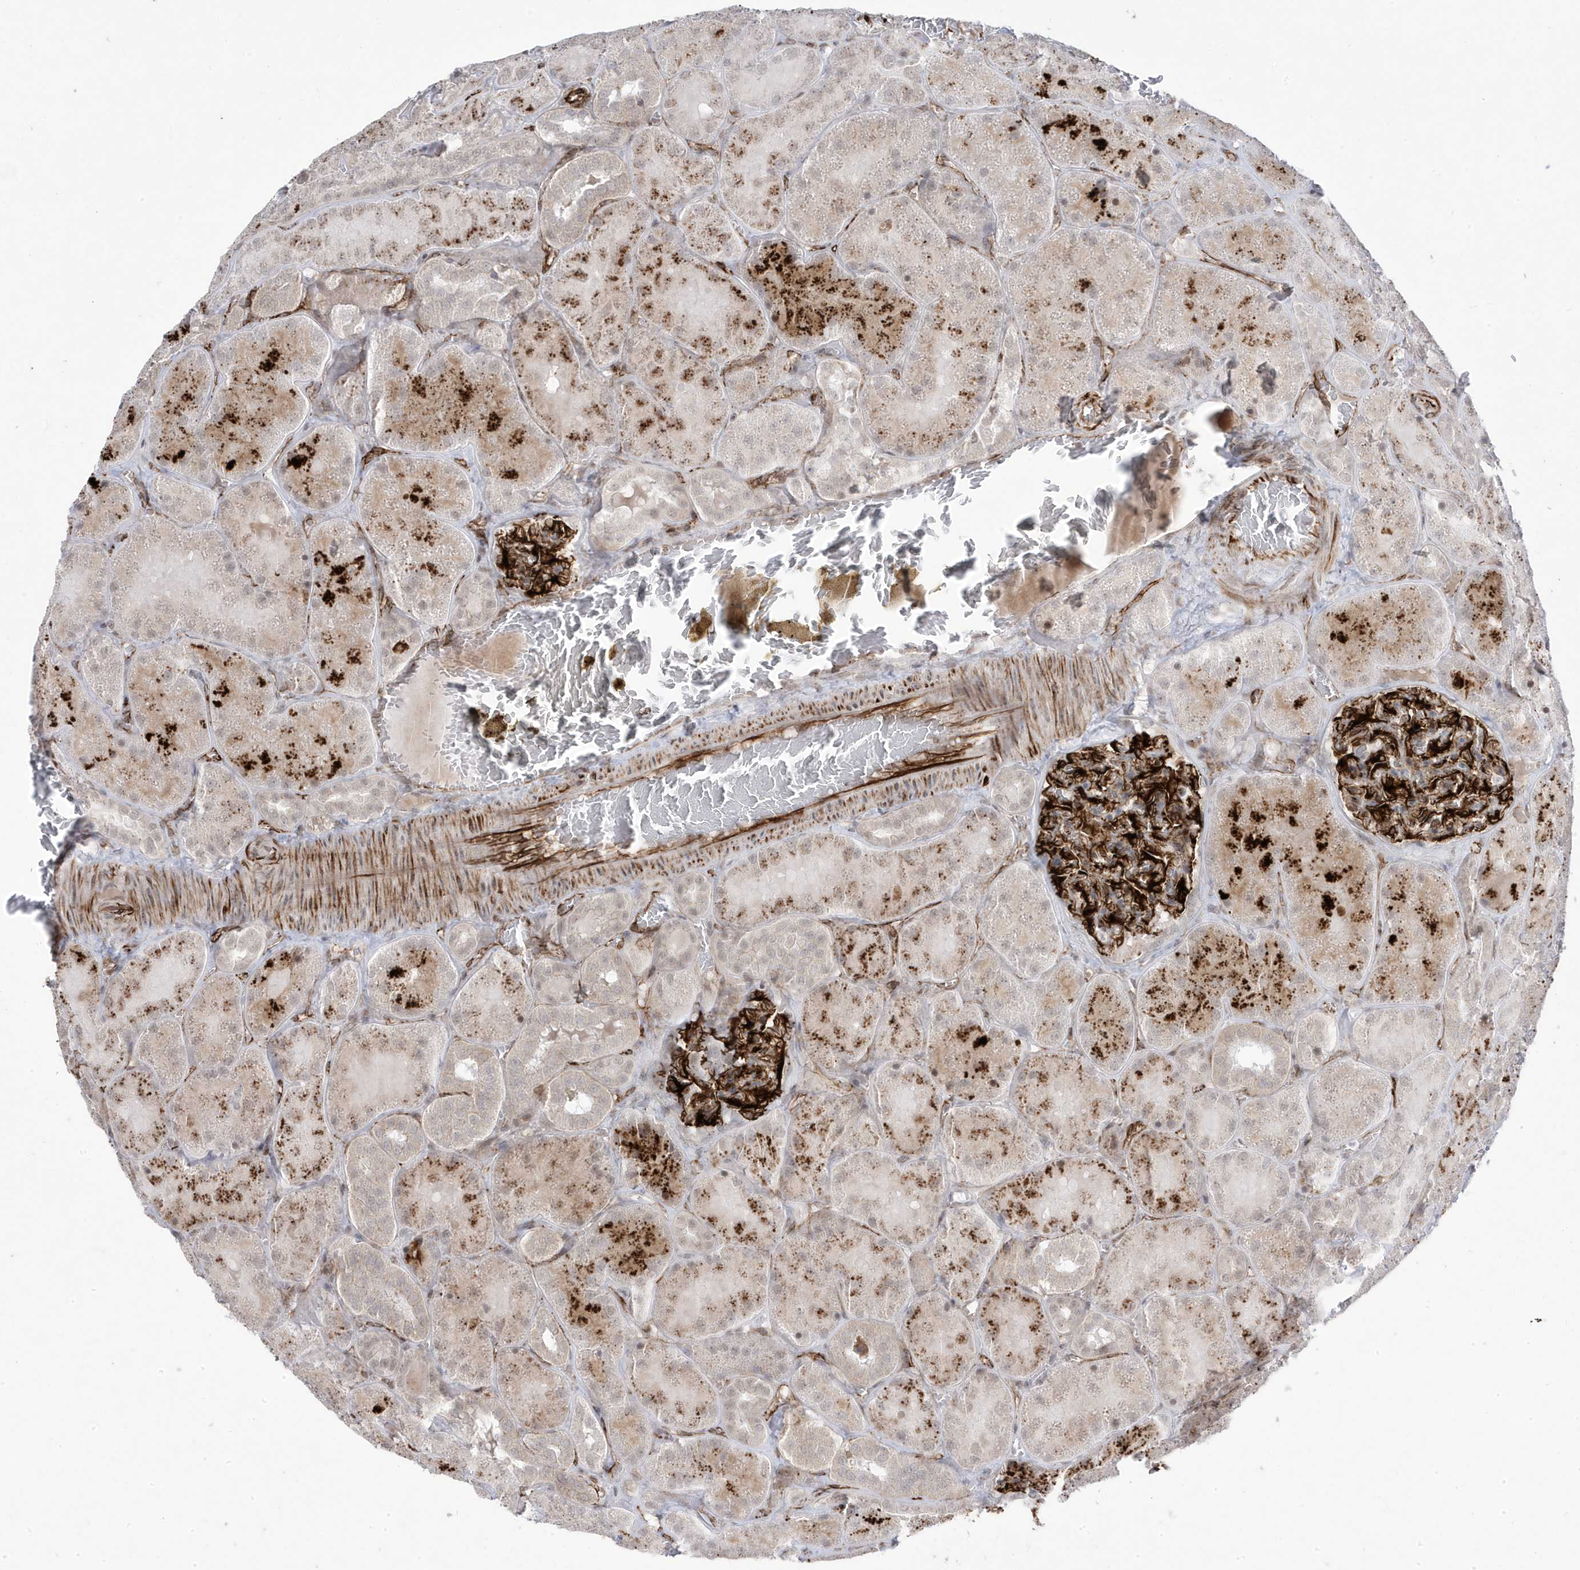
{"staining": {"intensity": "strong", "quantity": "25%-75%", "location": "cytoplasmic/membranous"}, "tissue": "kidney", "cell_type": "Cells in glomeruli", "image_type": "normal", "snomed": [{"axis": "morphology", "description": "Normal tissue, NOS"}, {"axis": "topography", "description": "Kidney"}], "caption": "Immunohistochemistry of normal kidney demonstrates high levels of strong cytoplasmic/membranous staining in about 25%-75% of cells in glomeruli. (DAB (3,3'-diaminobenzidine) = brown stain, brightfield microscopy at high magnification).", "gene": "ADAMTSL3", "patient": {"sex": "male", "age": 28}}